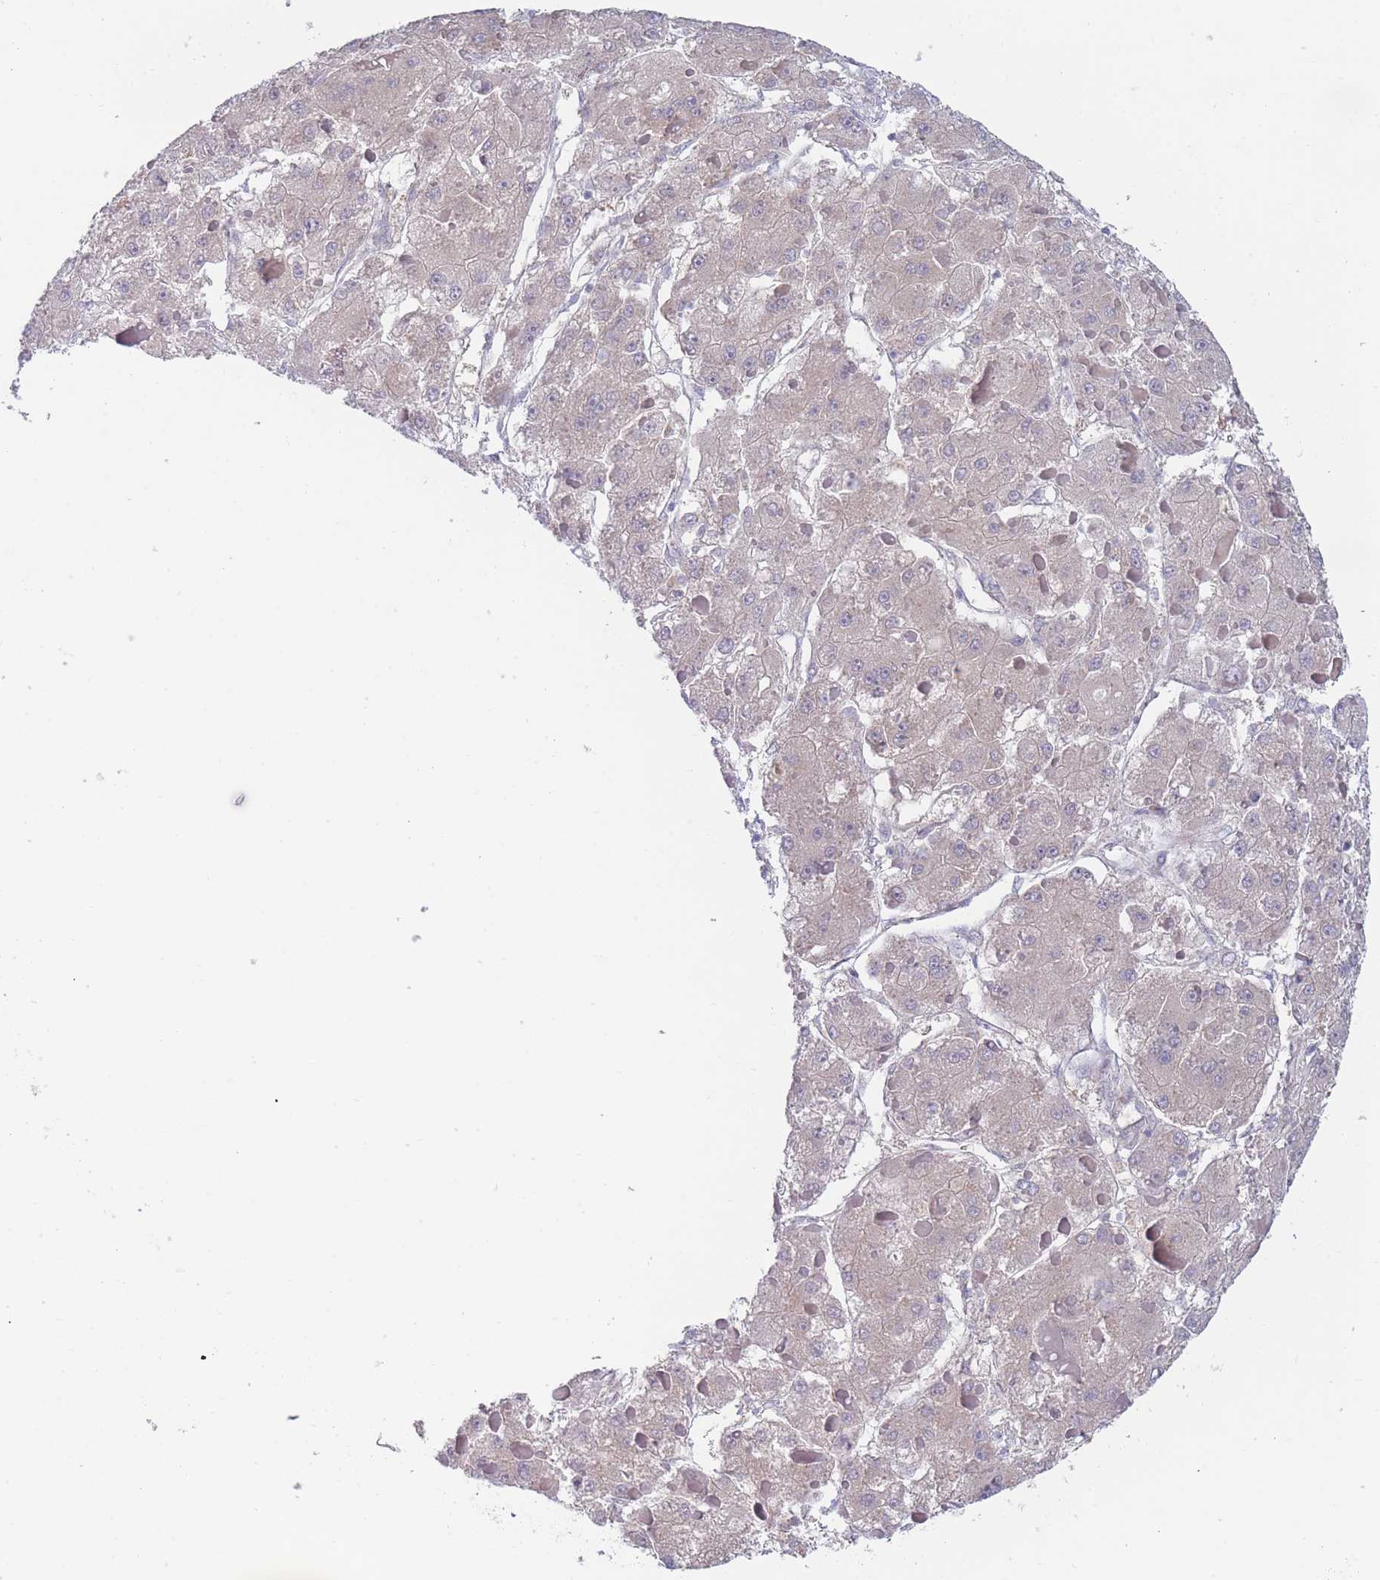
{"staining": {"intensity": "weak", "quantity": "<25%", "location": "cytoplasmic/membranous"}, "tissue": "liver cancer", "cell_type": "Tumor cells", "image_type": "cancer", "snomed": [{"axis": "morphology", "description": "Carcinoma, Hepatocellular, NOS"}, {"axis": "topography", "description": "Liver"}], "caption": "Liver cancer (hepatocellular carcinoma) was stained to show a protein in brown. There is no significant expression in tumor cells.", "gene": "ZNF281", "patient": {"sex": "female", "age": 73}}